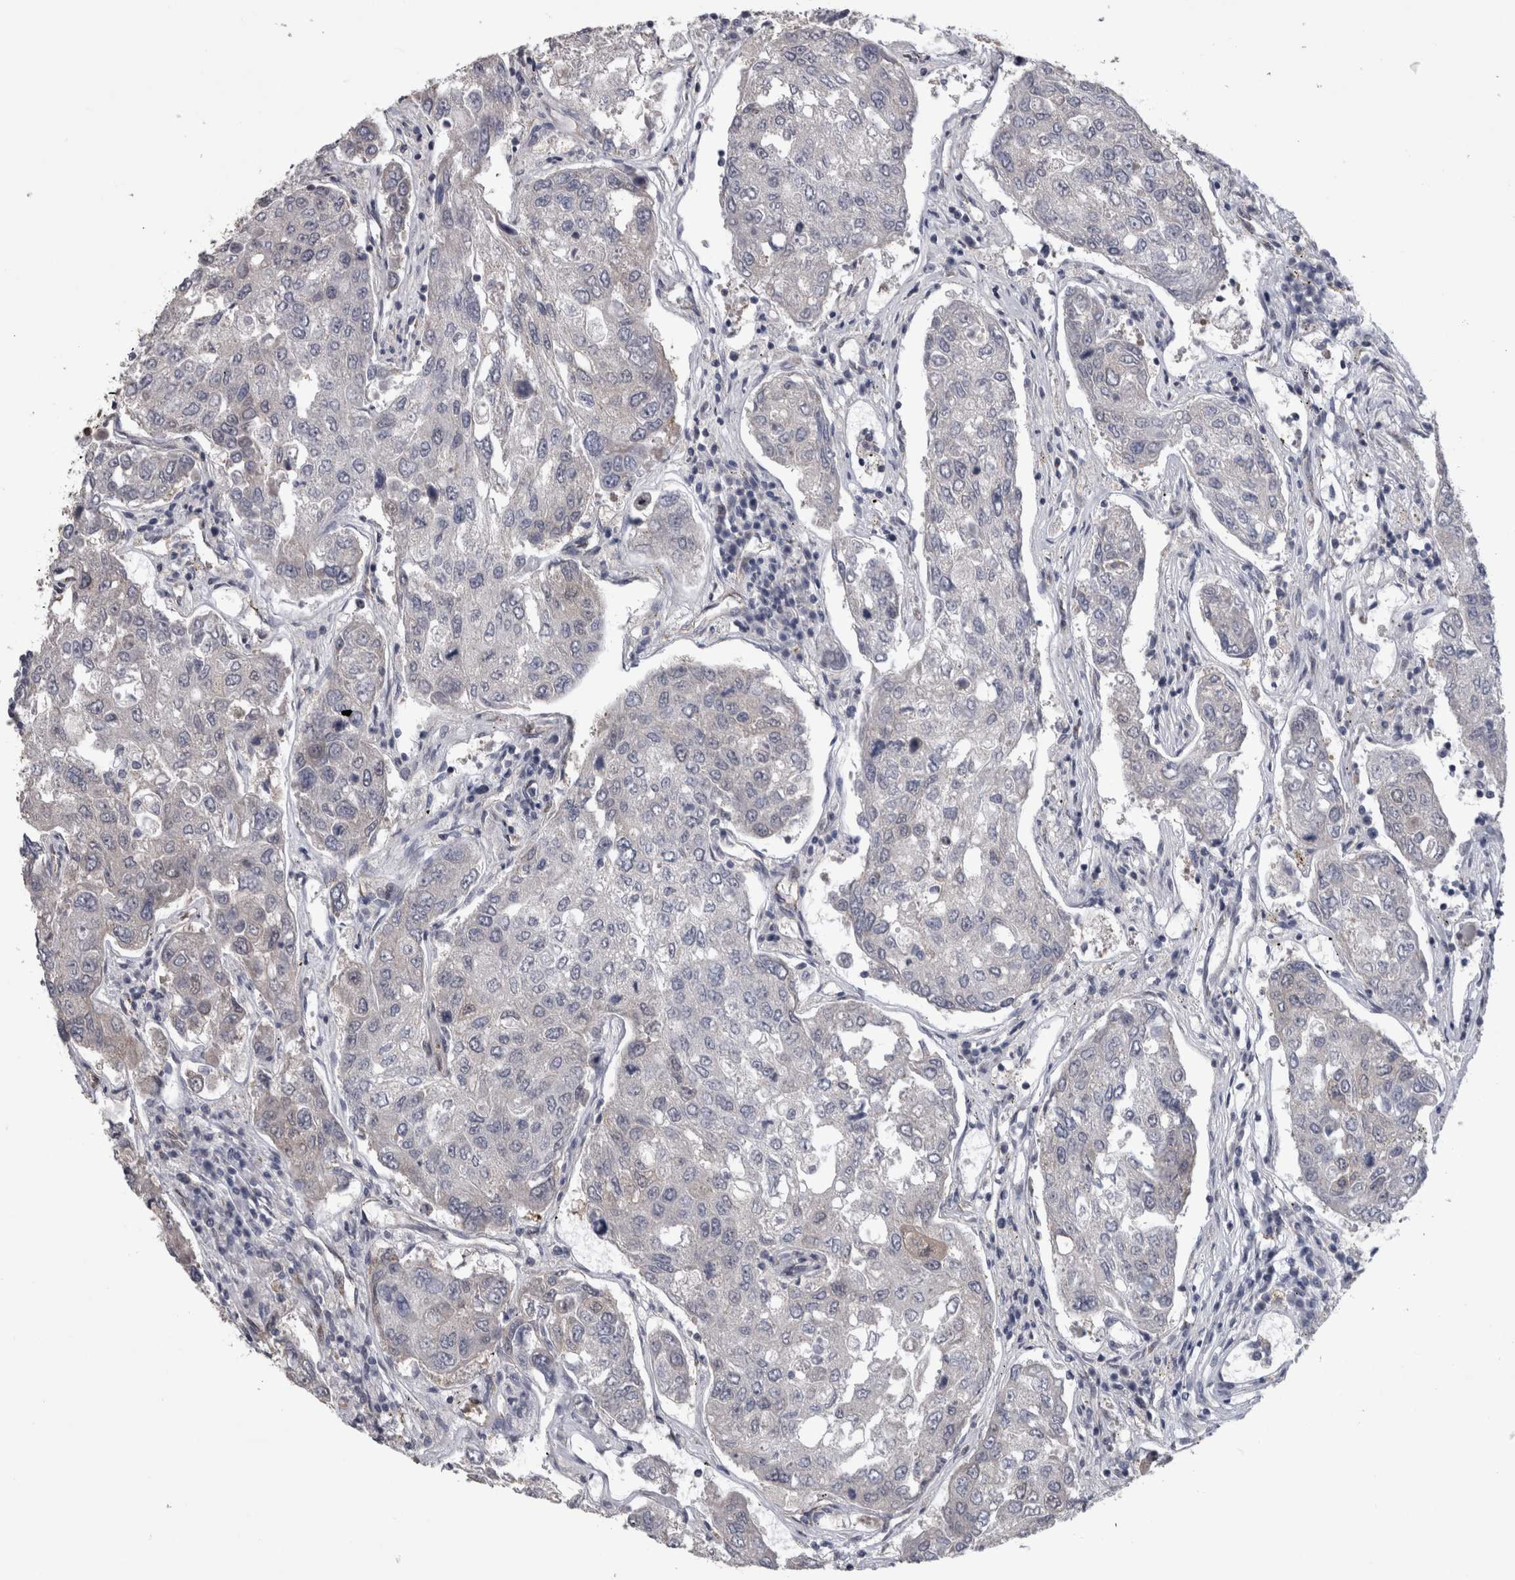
{"staining": {"intensity": "negative", "quantity": "none", "location": "none"}, "tissue": "urothelial cancer", "cell_type": "Tumor cells", "image_type": "cancer", "snomed": [{"axis": "morphology", "description": "Urothelial carcinoma, High grade"}, {"axis": "topography", "description": "Lymph node"}, {"axis": "topography", "description": "Urinary bladder"}], "caption": "An immunohistochemistry histopathology image of urothelial carcinoma (high-grade) is shown. There is no staining in tumor cells of urothelial carcinoma (high-grade).", "gene": "ACOT7", "patient": {"sex": "male", "age": 51}}